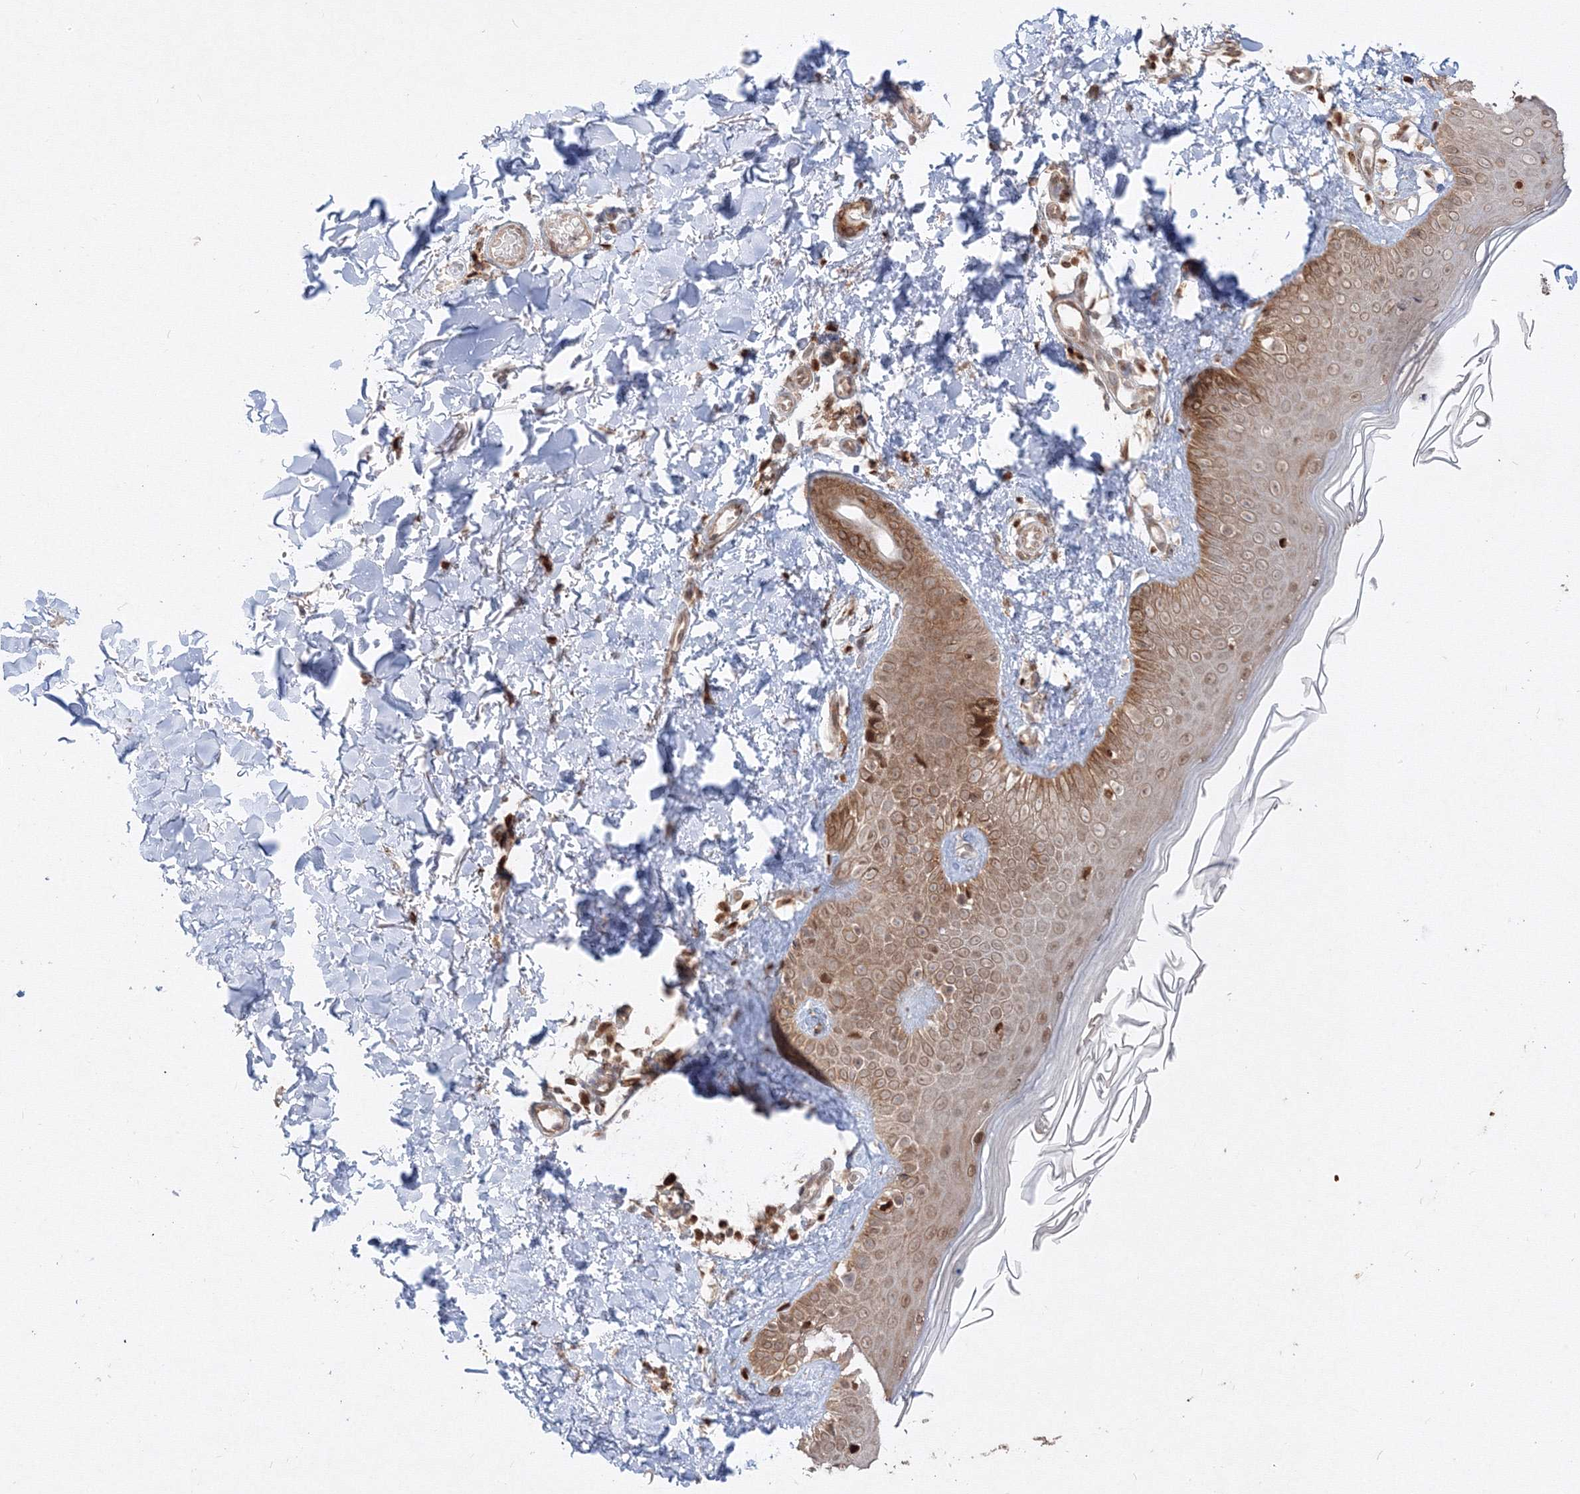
{"staining": {"intensity": "moderate", "quantity": "25%-75%", "location": "cytoplasmic/membranous"}, "tissue": "skin", "cell_type": "Fibroblasts", "image_type": "normal", "snomed": [{"axis": "morphology", "description": "Normal tissue, NOS"}, {"axis": "topography", "description": "Skin"}], "caption": "Immunohistochemistry (IHC) (DAB) staining of unremarkable human skin shows moderate cytoplasmic/membranous protein staining in approximately 25%-75% of fibroblasts.", "gene": "TMEM50B", "patient": {"sex": "male", "age": 52}}